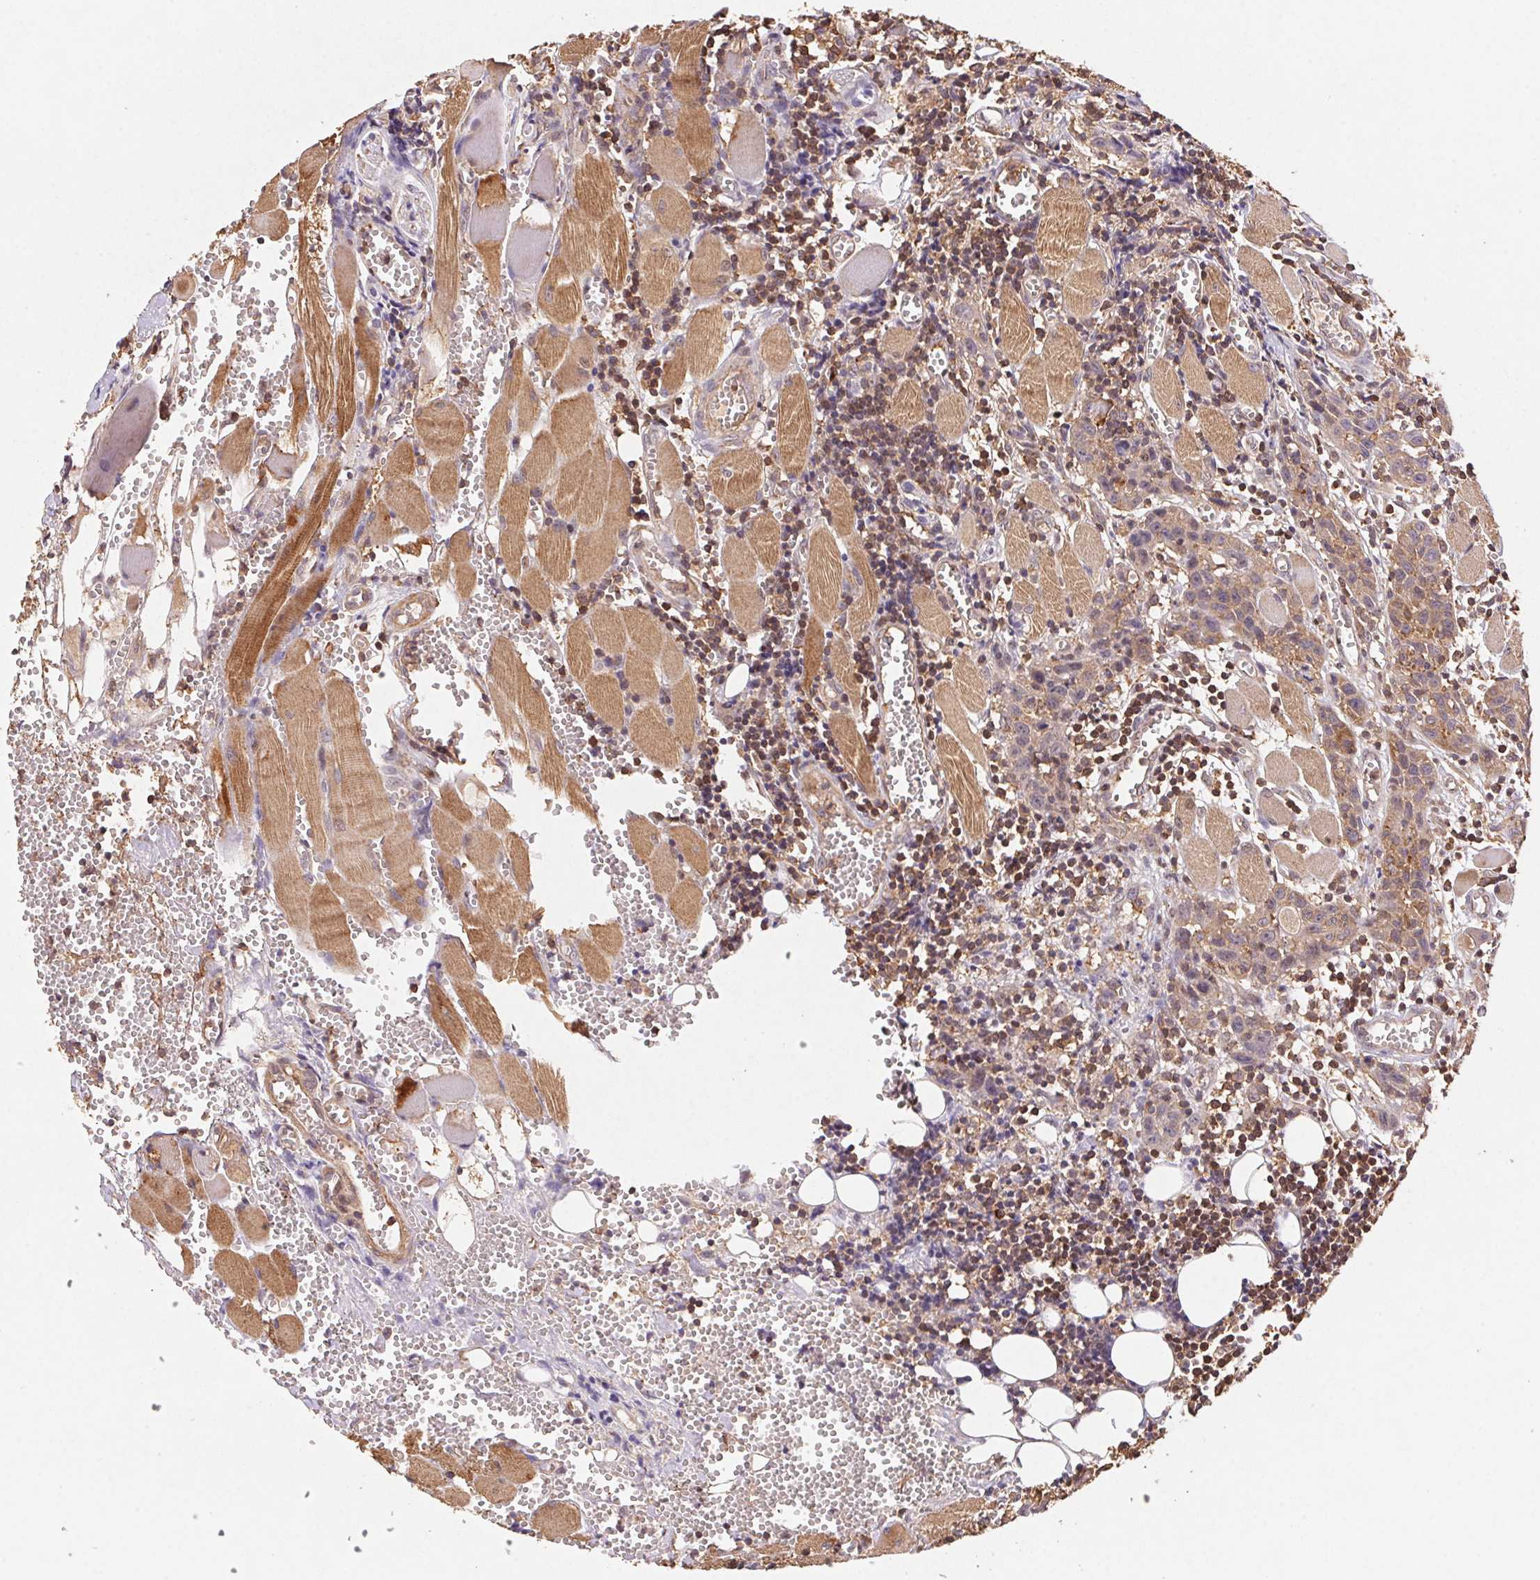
{"staining": {"intensity": "weak", "quantity": "<25%", "location": "cytoplasmic/membranous"}, "tissue": "head and neck cancer", "cell_type": "Tumor cells", "image_type": "cancer", "snomed": [{"axis": "morphology", "description": "Squamous cell carcinoma, NOS"}, {"axis": "topography", "description": "Oral tissue"}, {"axis": "topography", "description": "Head-Neck"}], "caption": "DAB (3,3'-diaminobenzidine) immunohistochemical staining of head and neck cancer shows no significant expression in tumor cells.", "gene": "ATG10", "patient": {"sex": "male", "age": 58}}